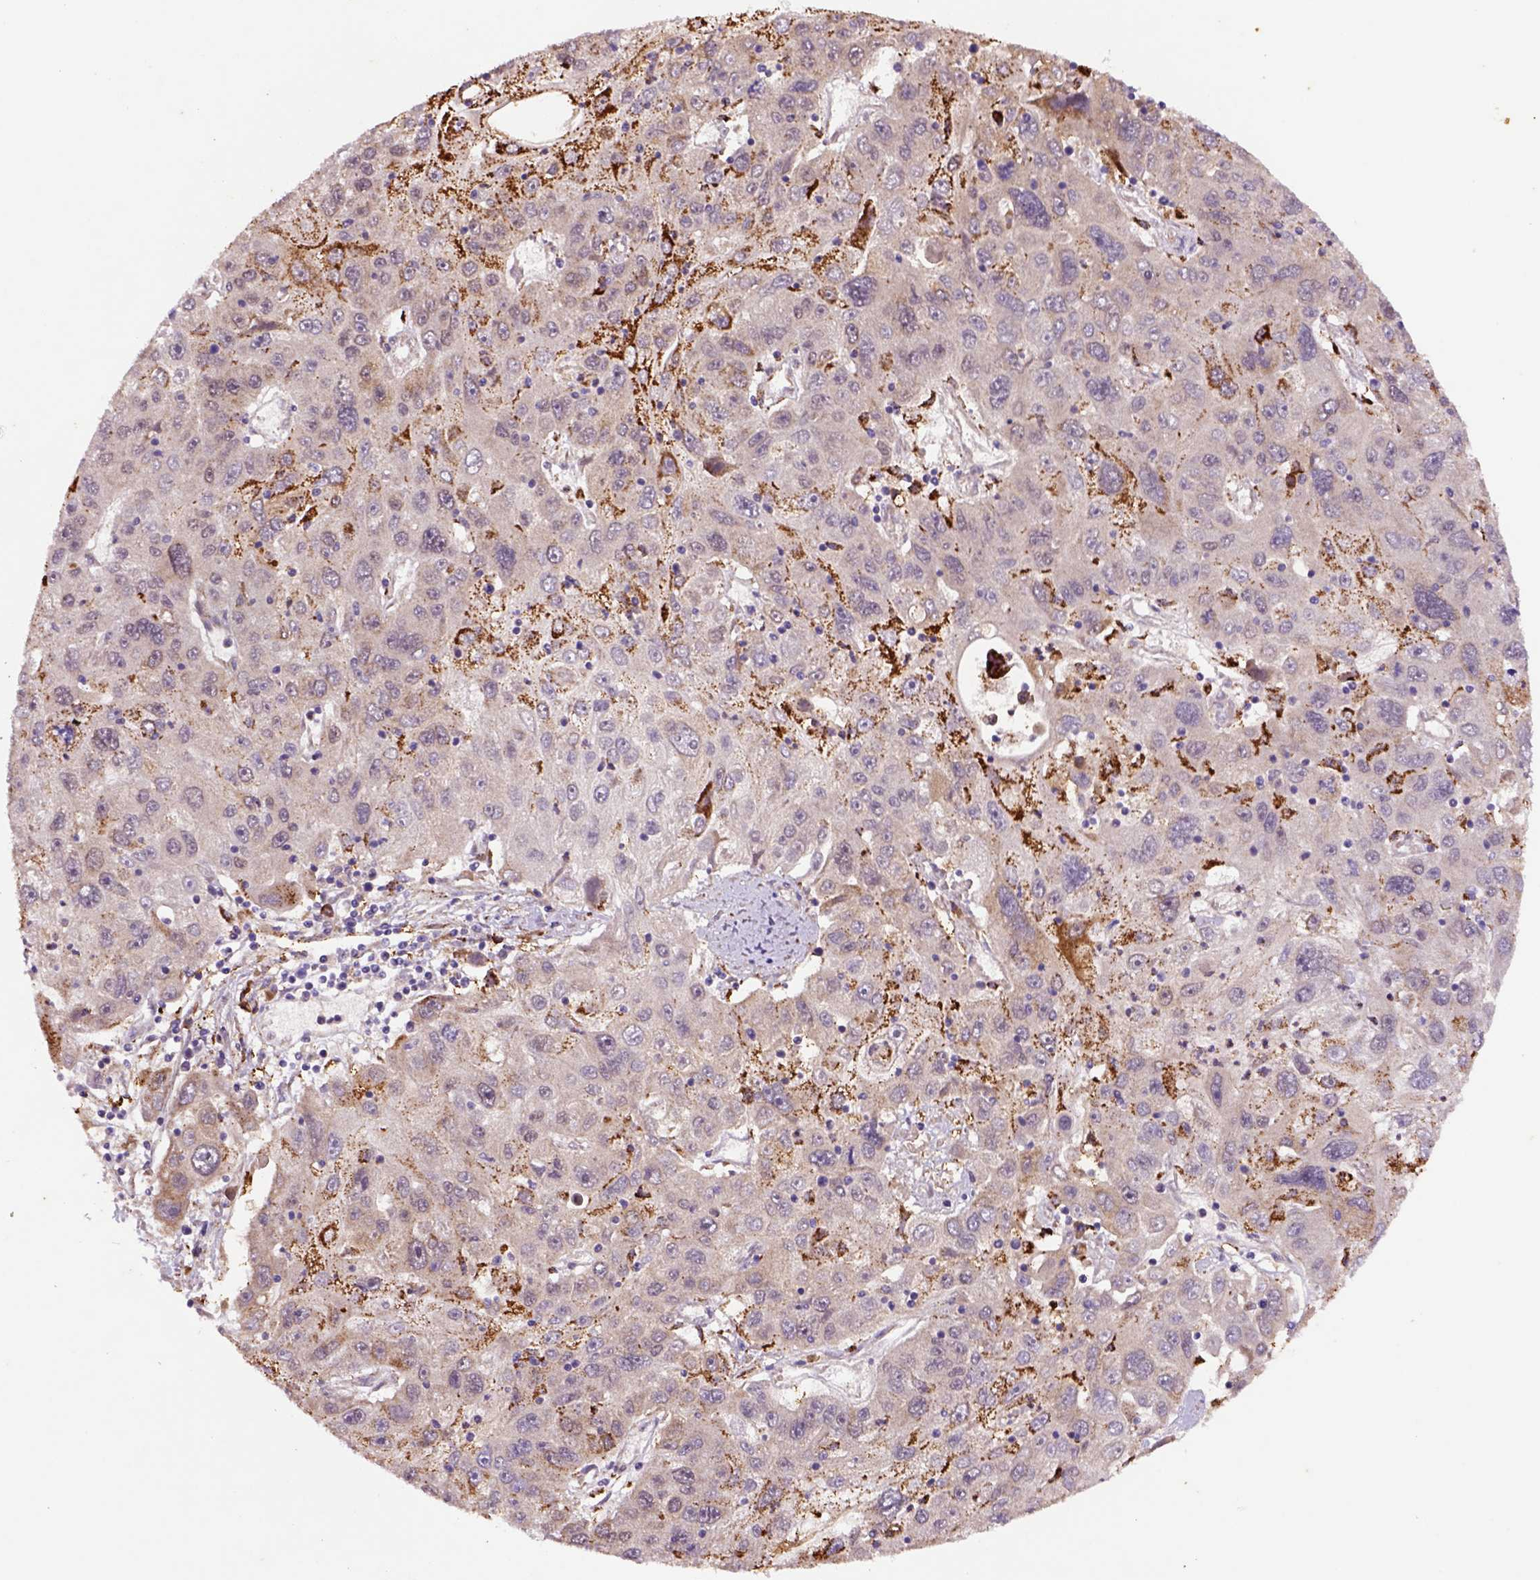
{"staining": {"intensity": "weak", "quantity": "<25%", "location": "cytoplasmic/membranous"}, "tissue": "stomach cancer", "cell_type": "Tumor cells", "image_type": "cancer", "snomed": [{"axis": "morphology", "description": "Adenocarcinoma, NOS"}, {"axis": "topography", "description": "Stomach"}], "caption": "IHC of human stomach cancer shows no positivity in tumor cells.", "gene": "FZD7", "patient": {"sex": "male", "age": 56}}